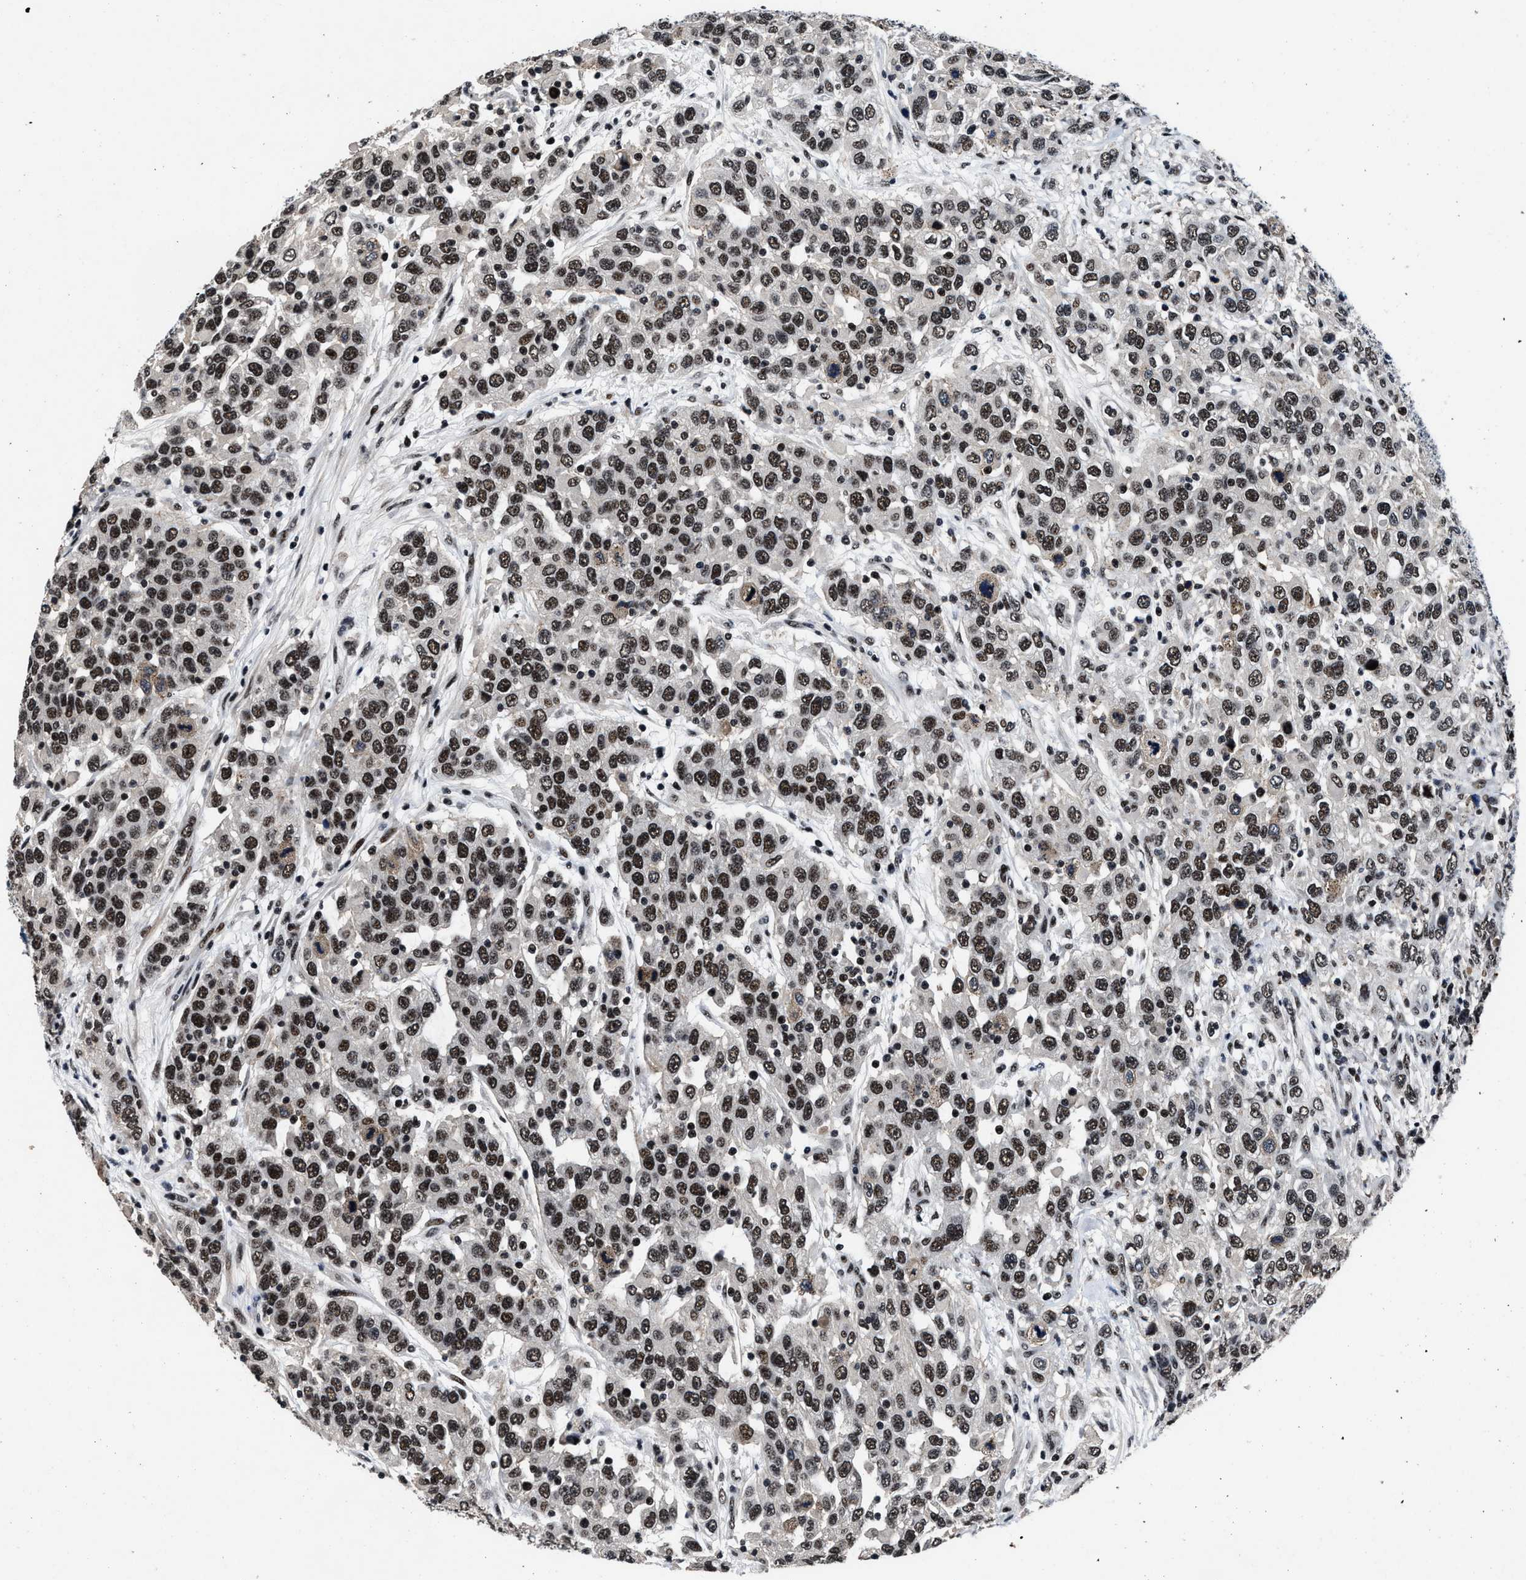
{"staining": {"intensity": "strong", "quantity": ">75%", "location": "nuclear"}, "tissue": "urothelial cancer", "cell_type": "Tumor cells", "image_type": "cancer", "snomed": [{"axis": "morphology", "description": "Urothelial carcinoma, High grade"}, {"axis": "topography", "description": "Urinary bladder"}], "caption": "Protein staining shows strong nuclear staining in approximately >75% of tumor cells in urothelial cancer.", "gene": "ZNF233", "patient": {"sex": "female", "age": 80}}